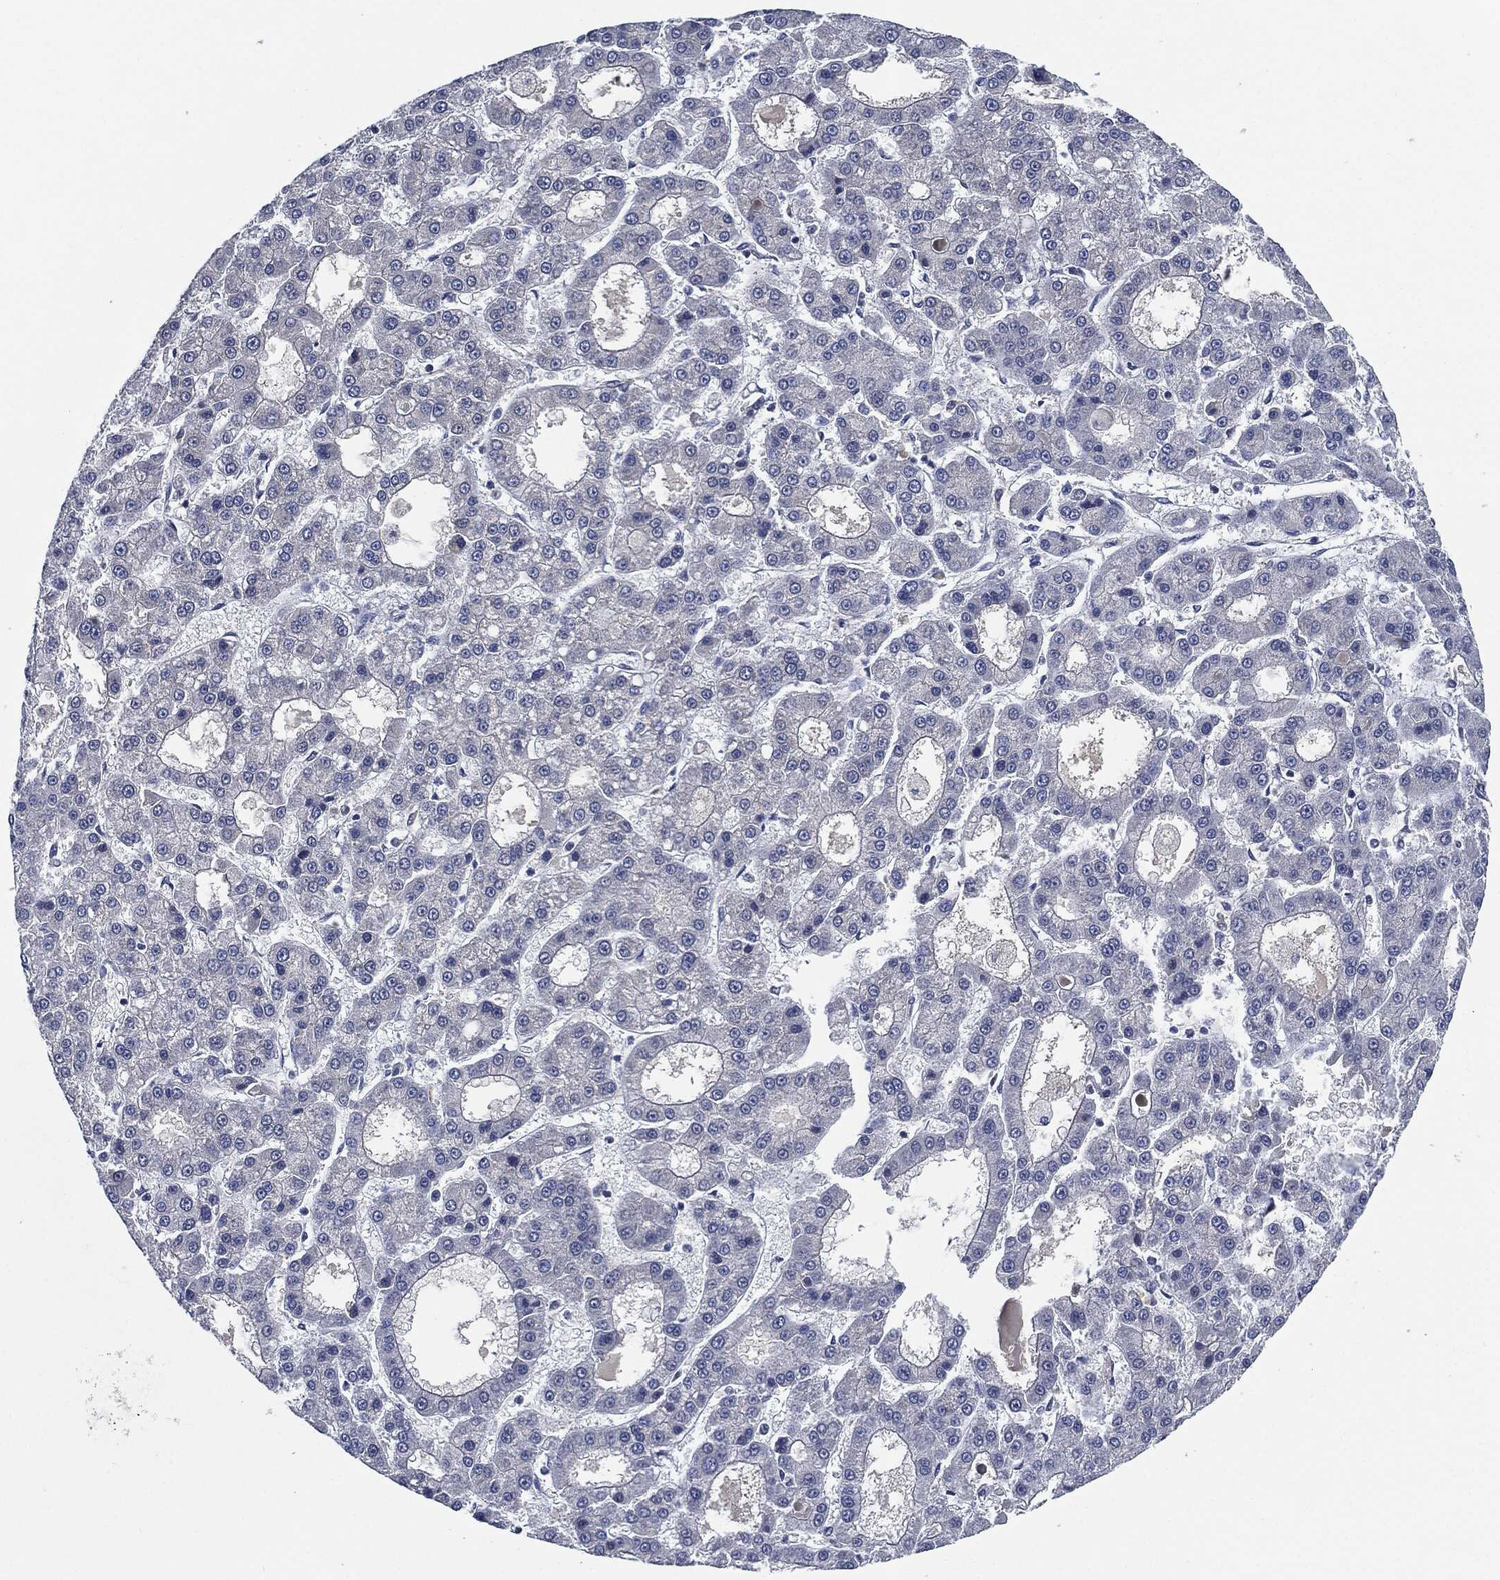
{"staining": {"intensity": "negative", "quantity": "none", "location": "none"}, "tissue": "liver cancer", "cell_type": "Tumor cells", "image_type": "cancer", "snomed": [{"axis": "morphology", "description": "Carcinoma, Hepatocellular, NOS"}, {"axis": "topography", "description": "Liver"}], "caption": "This is an IHC micrograph of liver cancer (hepatocellular carcinoma). There is no expression in tumor cells.", "gene": "IL2RG", "patient": {"sex": "male", "age": 70}}